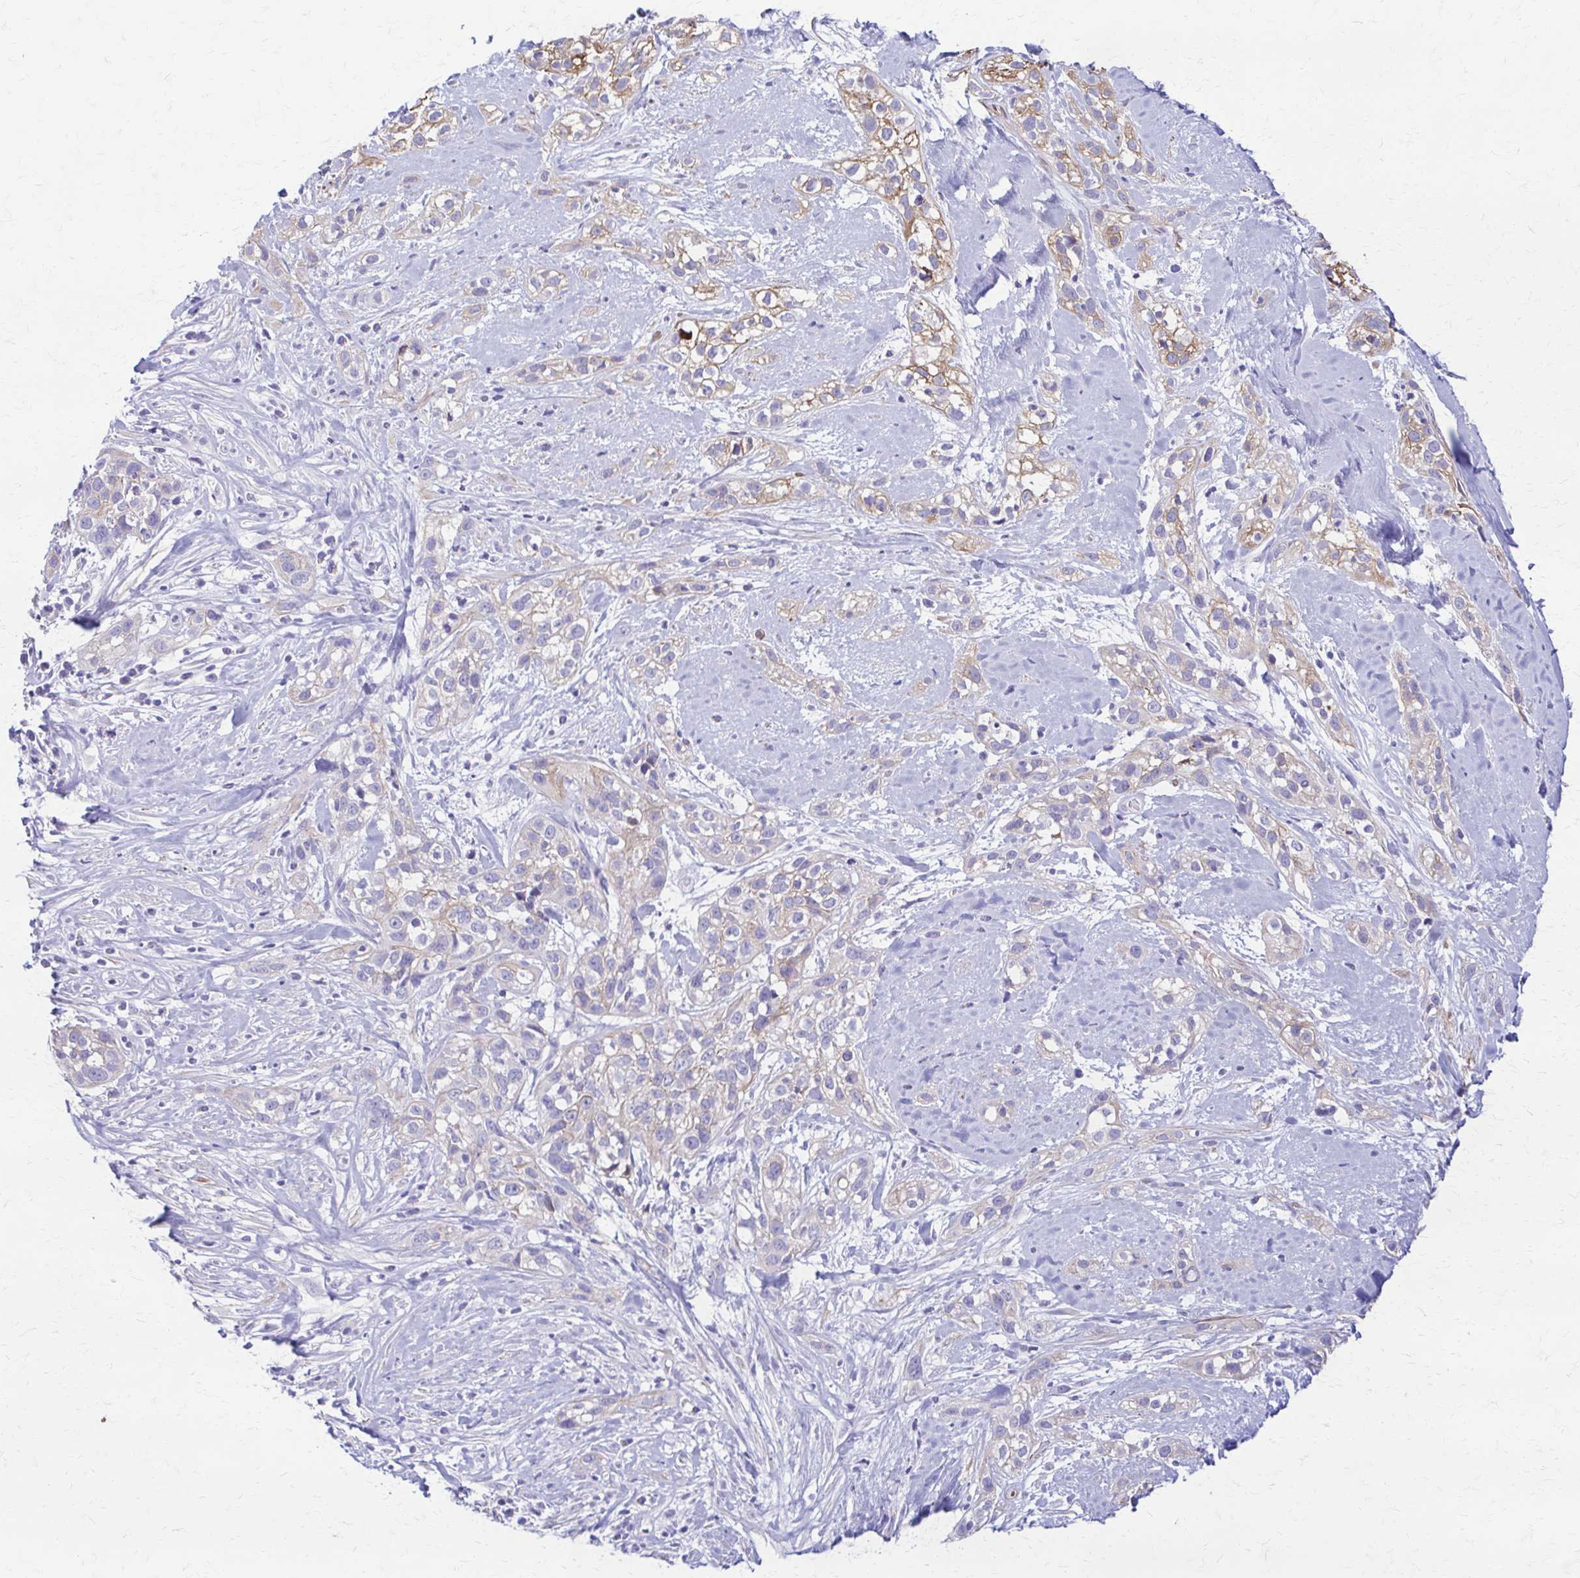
{"staining": {"intensity": "weak", "quantity": "25%-75%", "location": "cytoplasmic/membranous"}, "tissue": "skin cancer", "cell_type": "Tumor cells", "image_type": "cancer", "snomed": [{"axis": "morphology", "description": "Squamous cell carcinoma, NOS"}, {"axis": "topography", "description": "Skin"}], "caption": "IHC histopathology image of human skin squamous cell carcinoma stained for a protein (brown), which demonstrates low levels of weak cytoplasmic/membranous staining in about 25%-75% of tumor cells.", "gene": "DSP", "patient": {"sex": "male", "age": 82}}